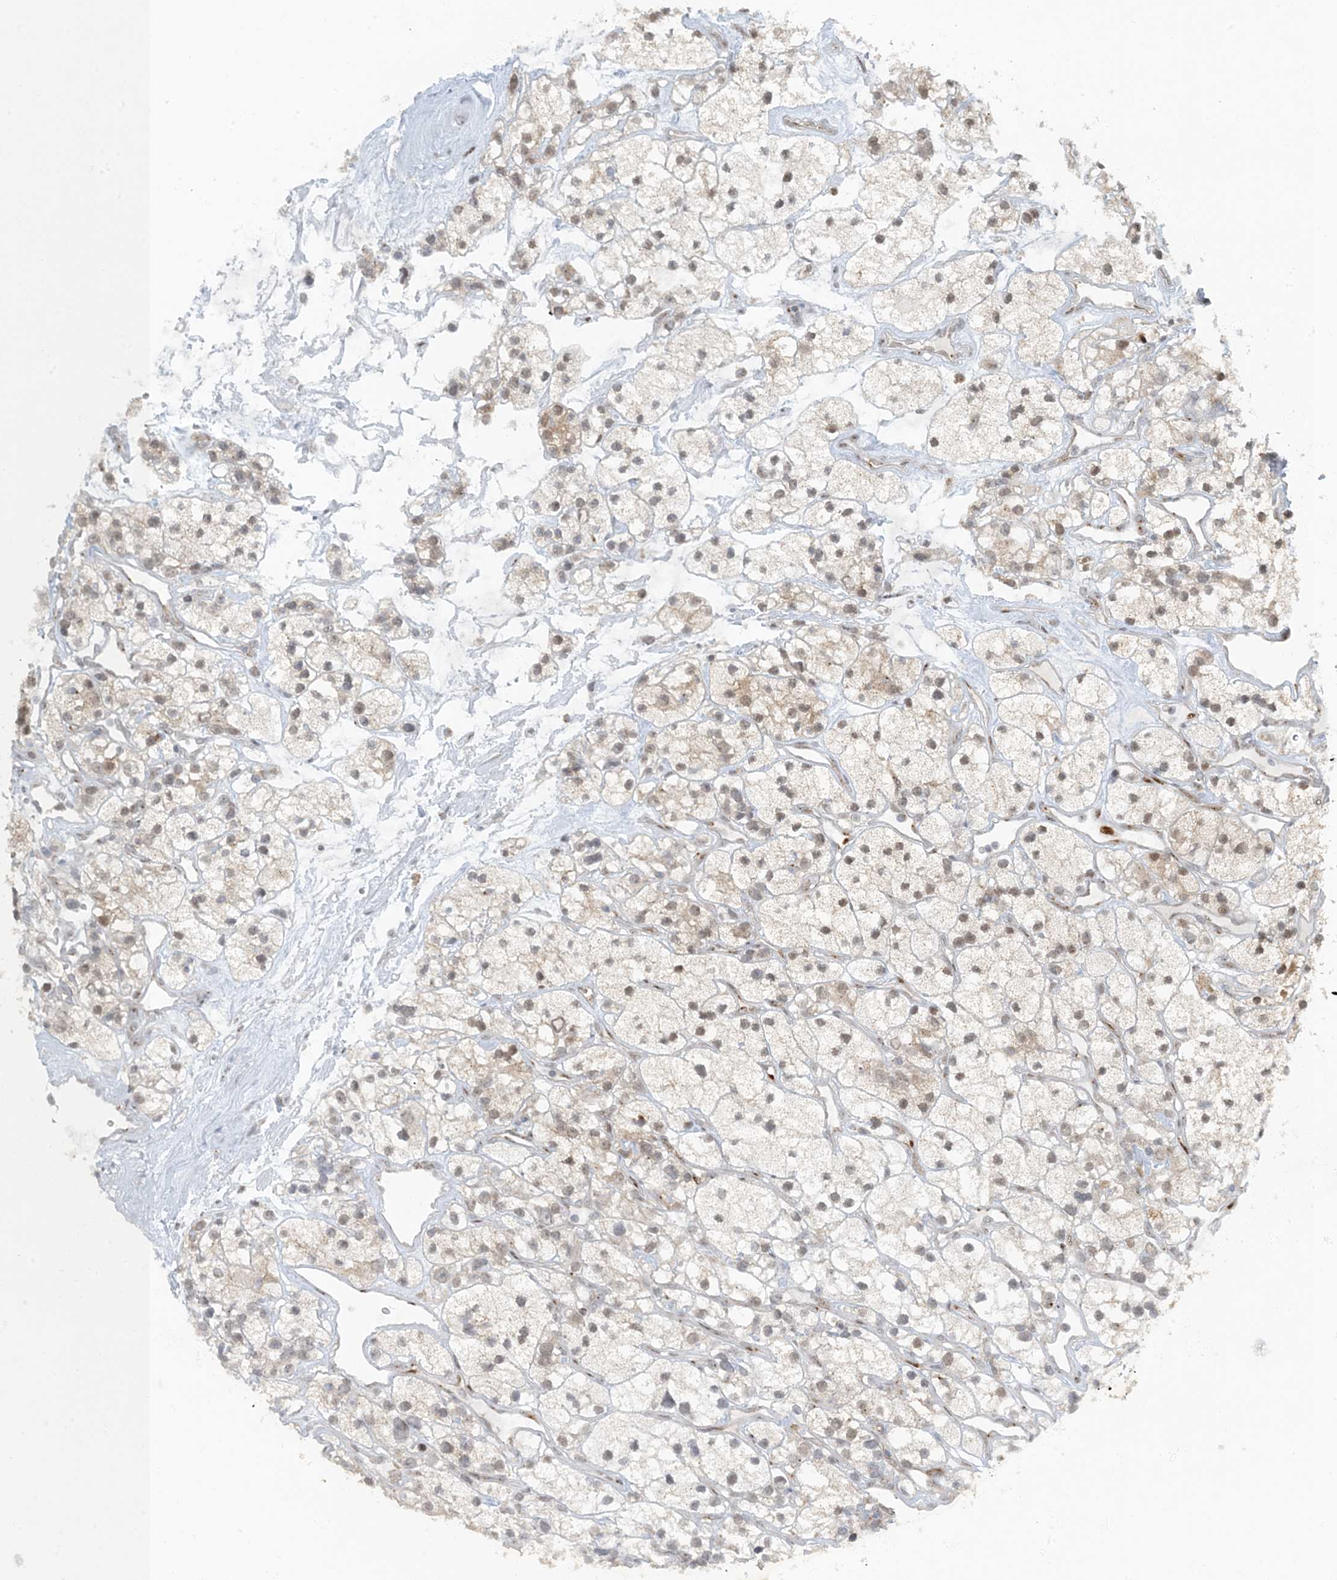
{"staining": {"intensity": "weak", "quantity": "25%-75%", "location": "cytoplasmic/membranous,nuclear"}, "tissue": "renal cancer", "cell_type": "Tumor cells", "image_type": "cancer", "snomed": [{"axis": "morphology", "description": "Adenocarcinoma, NOS"}, {"axis": "topography", "description": "Kidney"}], "caption": "An IHC histopathology image of neoplastic tissue is shown. Protein staining in brown labels weak cytoplasmic/membranous and nuclear positivity in renal cancer within tumor cells. (Brightfield microscopy of DAB IHC at high magnification).", "gene": "MBD1", "patient": {"sex": "female", "age": 57}}